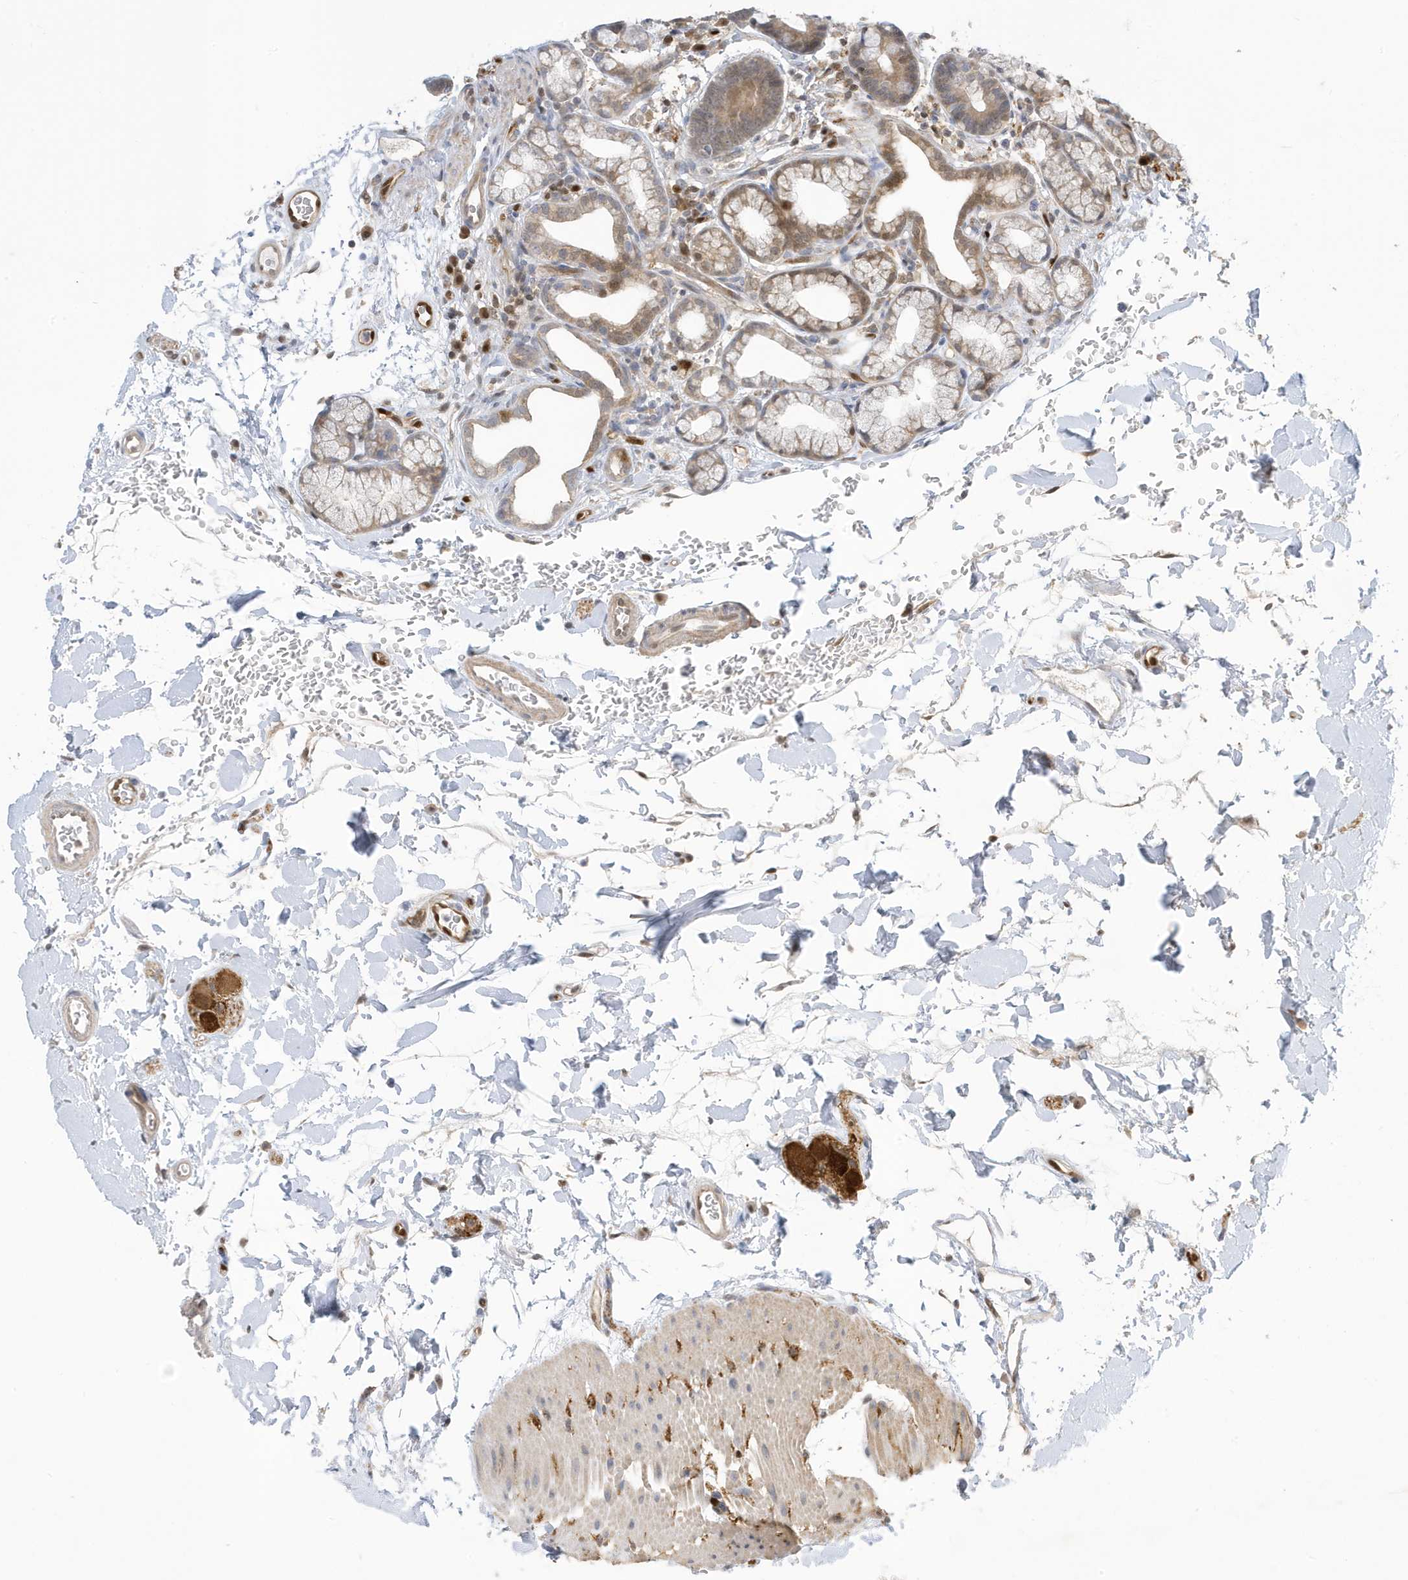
{"staining": {"intensity": "weak", "quantity": ">75%", "location": "cytoplasmic/membranous,nuclear"}, "tissue": "duodenum", "cell_type": "Glandular cells", "image_type": "normal", "snomed": [{"axis": "morphology", "description": "Normal tissue, NOS"}, {"axis": "topography", "description": "Duodenum"}], "caption": "This image reveals benign duodenum stained with immunohistochemistry (IHC) to label a protein in brown. The cytoplasmic/membranous,nuclear of glandular cells show weak positivity for the protein. Nuclei are counter-stained blue.", "gene": "NCOA7", "patient": {"sex": "male", "age": 54}}